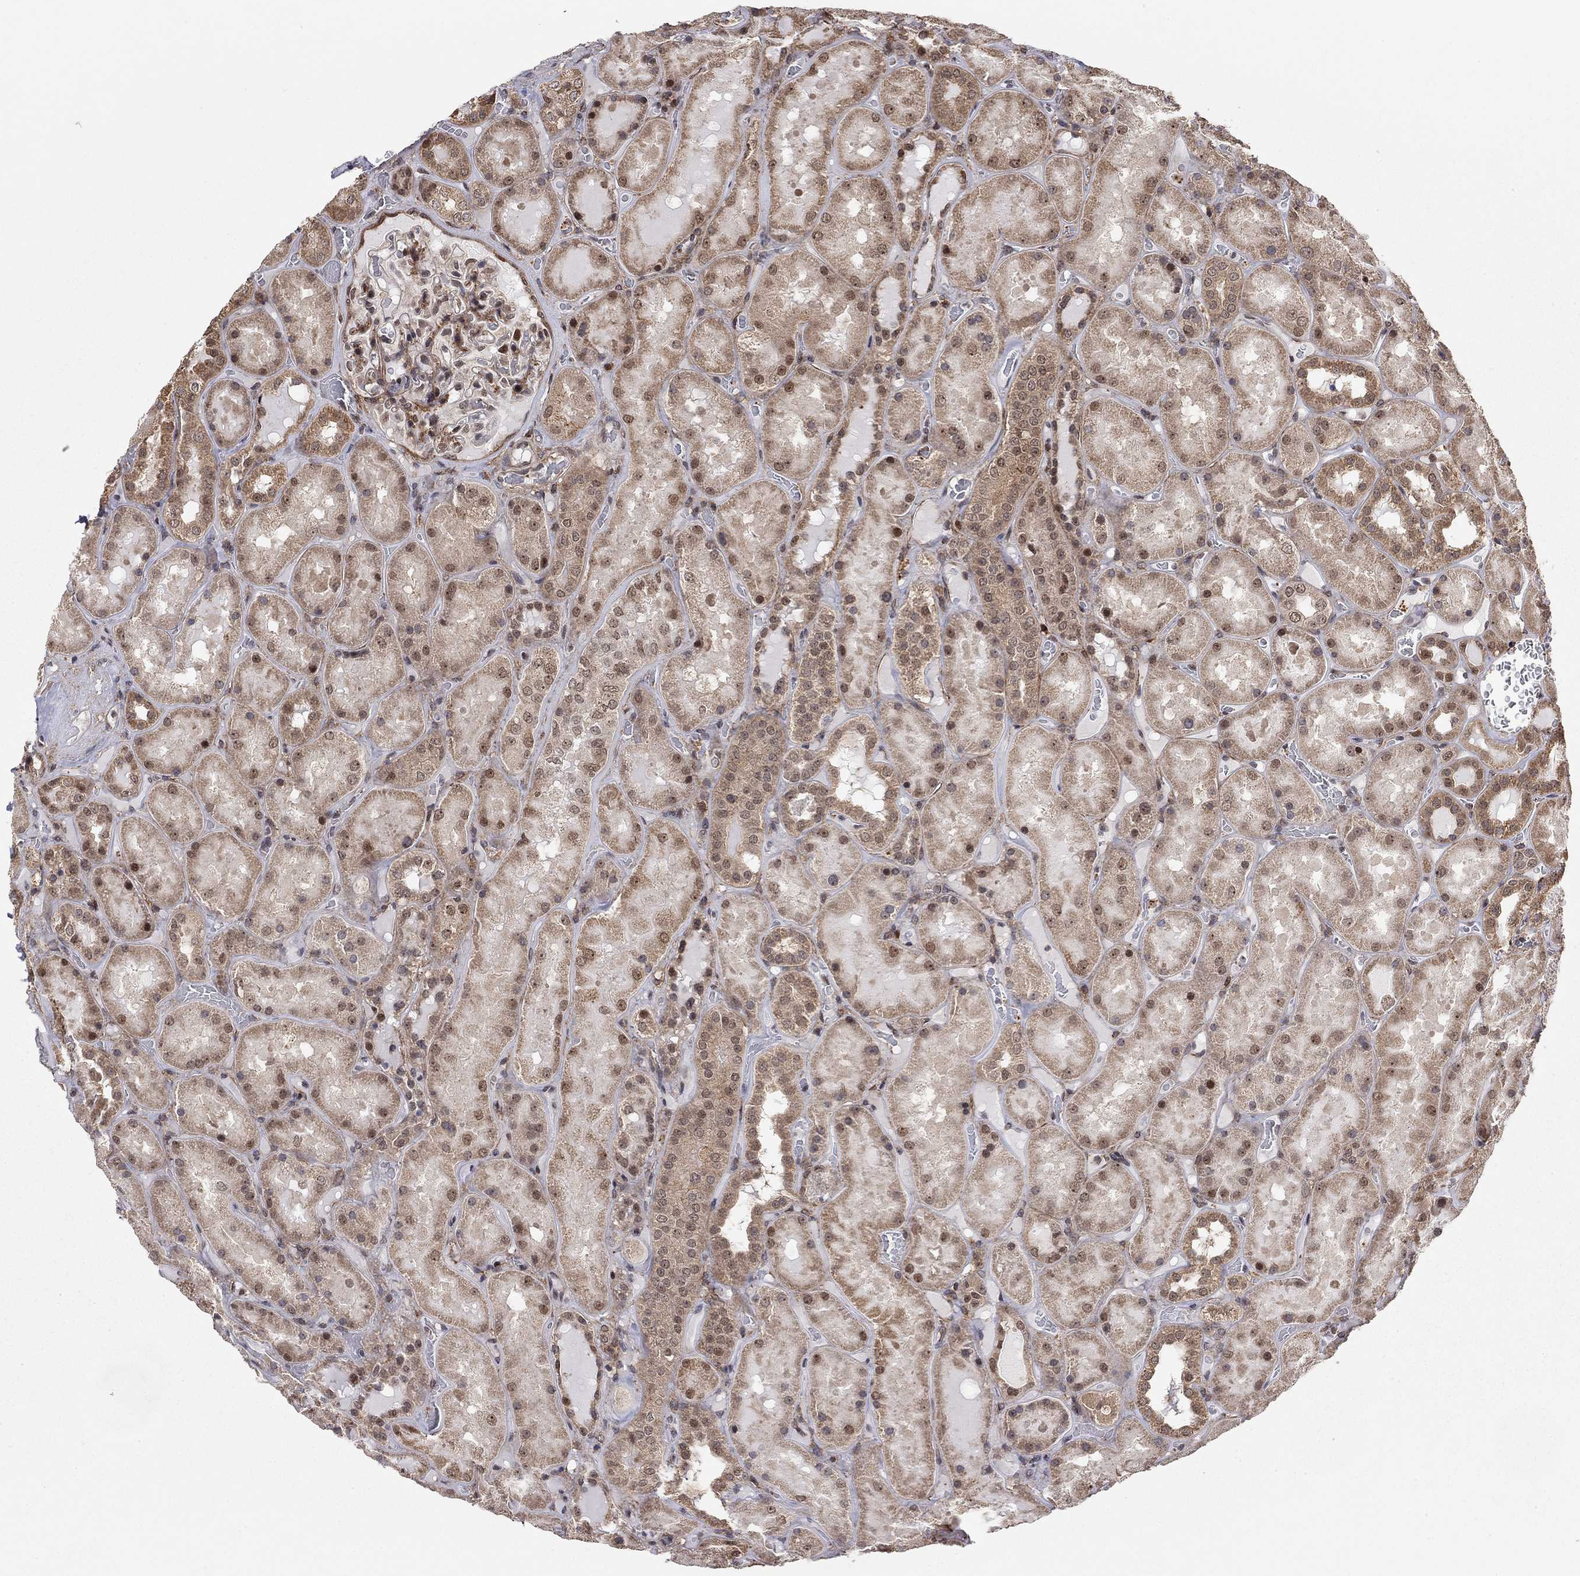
{"staining": {"intensity": "moderate", "quantity": "<25%", "location": "nuclear"}, "tissue": "kidney", "cell_type": "Cells in glomeruli", "image_type": "normal", "snomed": [{"axis": "morphology", "description": "Normal tissue, NOS"}, {"axis": "topography", "description": "Kidney"}], "caption": "A photomicrograph showing moderate nuclear positivity in about <25% of cells in glomeruli in normal kidney, as visualized by brown immunohistochemical staining.", "gene": "TDP1", "patient": {"sex": "male", "age": 73}}